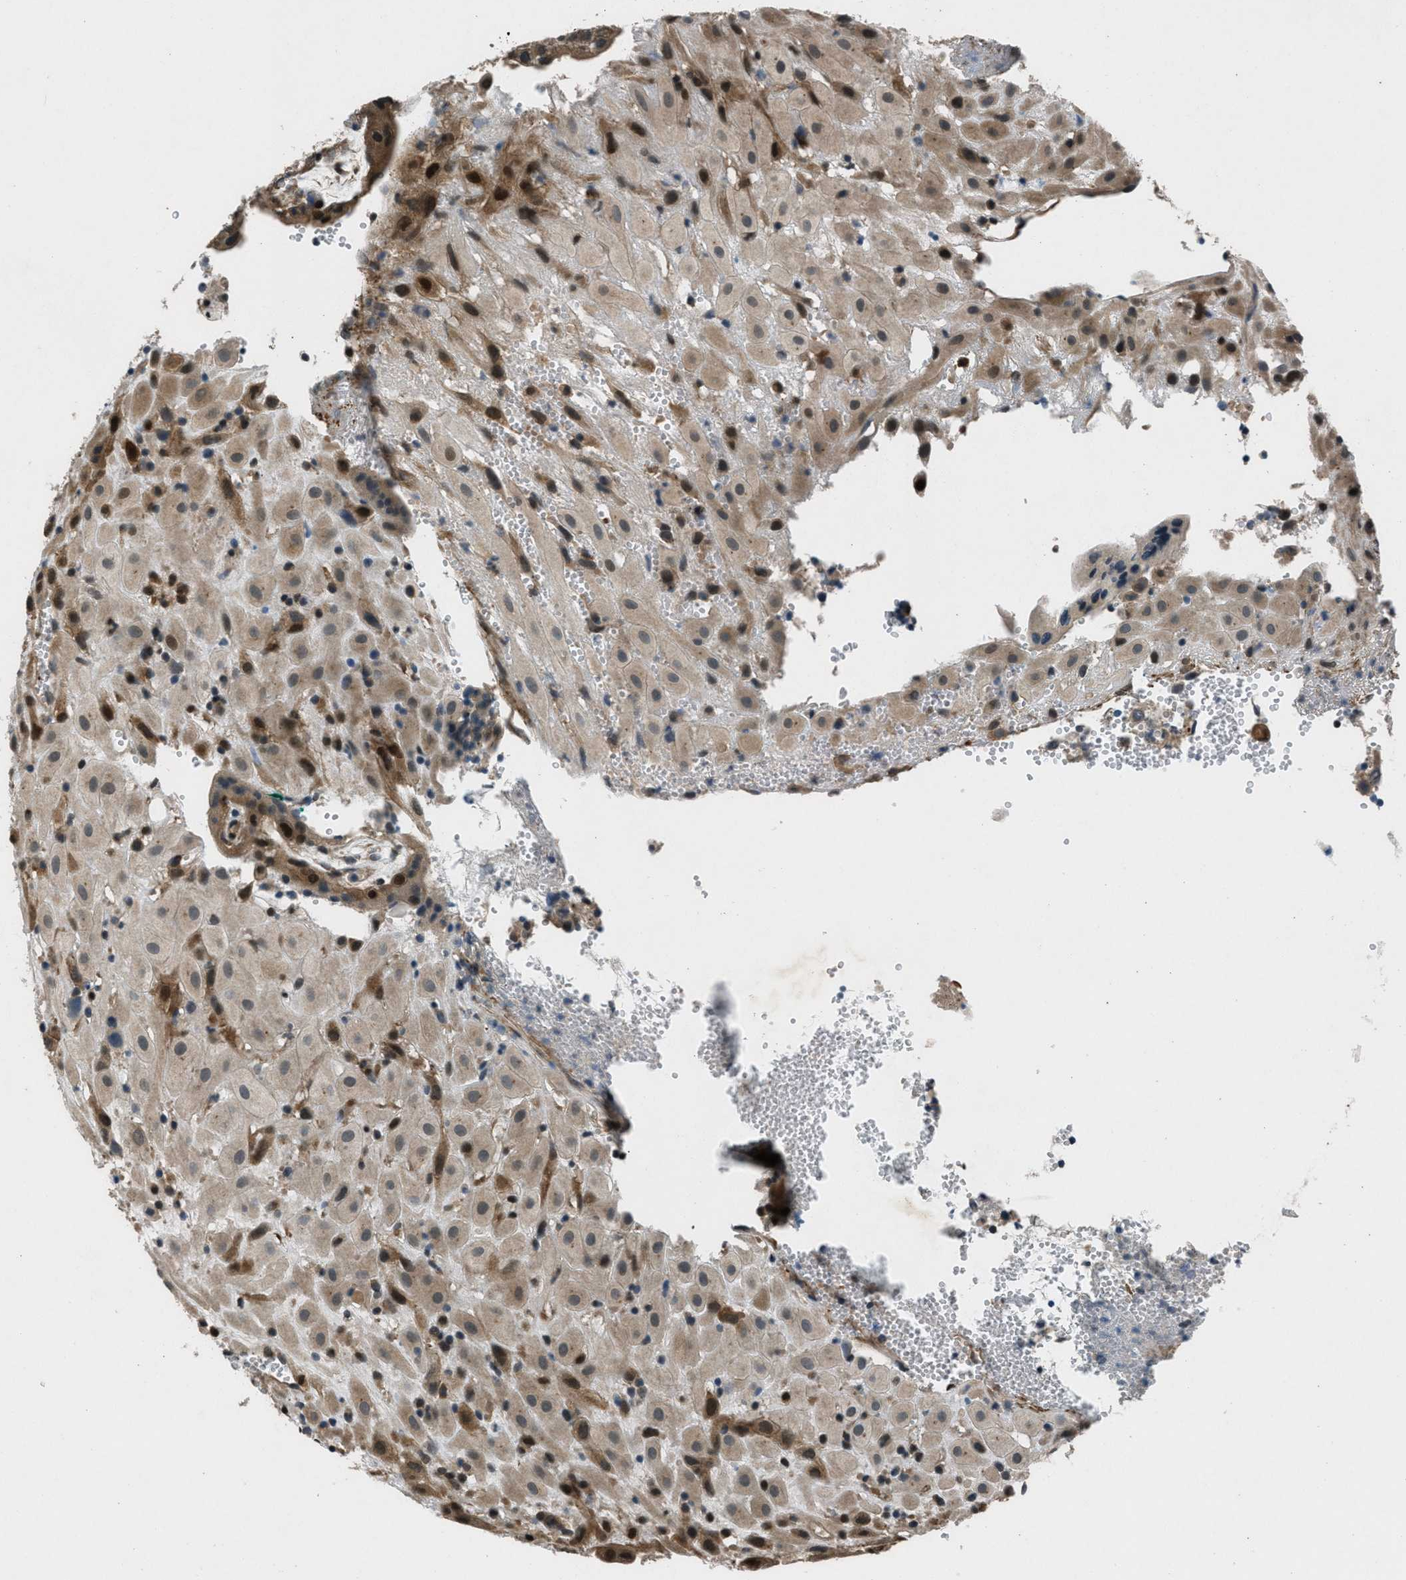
{"staining": {"intensity": "moderate", "quantity": "25%-75%", "location": "cytoplasmic/membranous,nuclear"}, "tissue": "placenta", "cell_type": "Decidual cells", "image_type": "normal", "snomed": [{"axis": "morphology", "description": "Normal tissue, NOS"}, {"axis": "topography", "description": "Placenta"}], "caption": "Immunohistochemistry photomicrograph of benign placenta: human placenta stained using immunohistochemistry demonstrates medium levels of moderate protein expression localized specifically in the cytoplasmic/membranous,nuclear of decidual cells, appearing as a cytoplasmic/membranous,nuclear brown color.", "gene": "EPSTI1", "patient": {"sex": "female", "age": 18}}